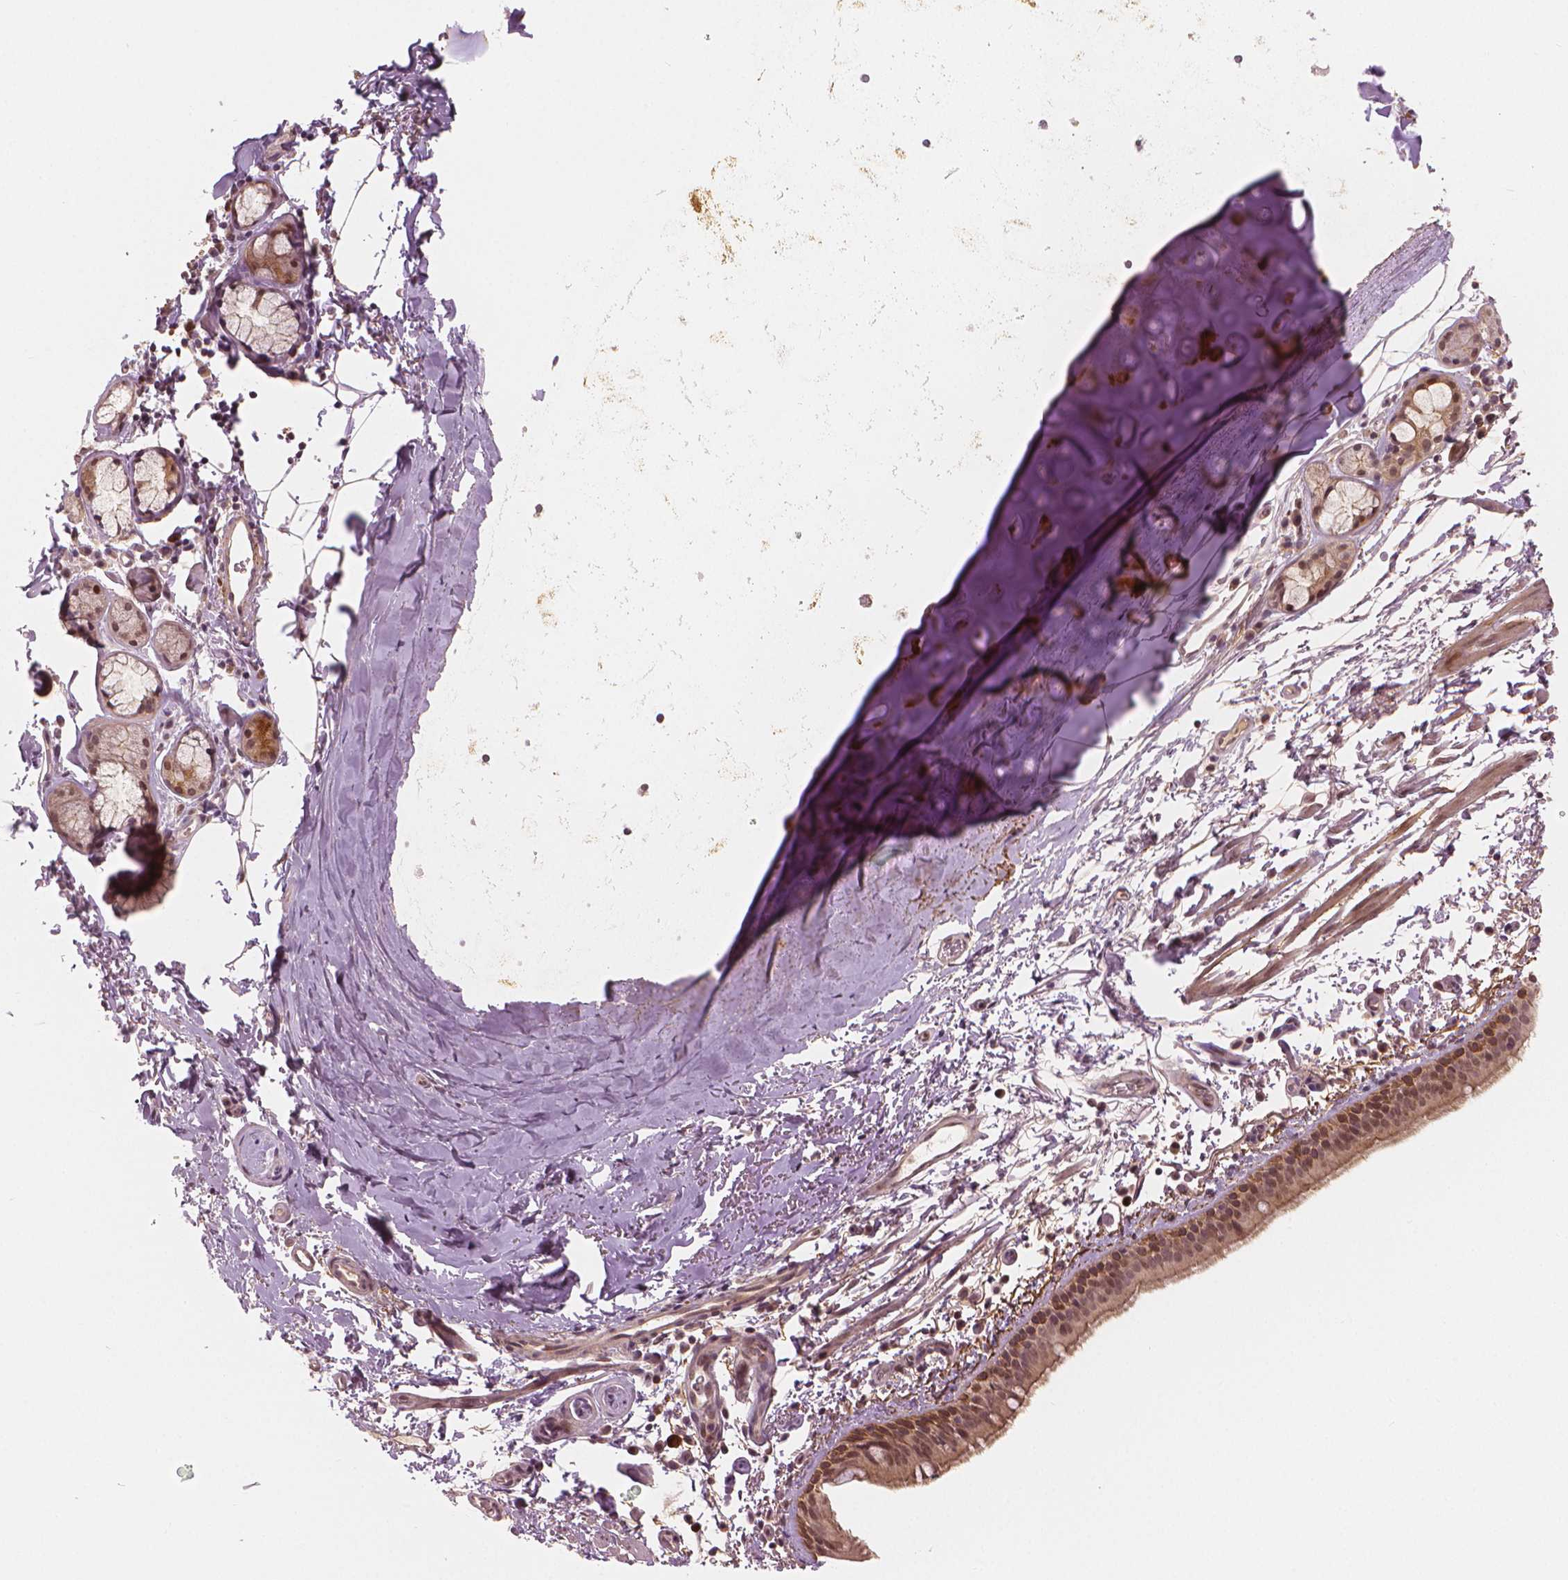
{"staining": {"intensity": "moderate", "quantity": "25%-75%", "location": "nuclear"}, "tissue": "bronchus", "cell_type": "Respiratory epithelial cells", "image_type": "normal", "snomed": [{"axis": "morphology", "description": "Normal tissue, NOS"}, {"axis": "topography", "description": "Bronchus"}], "caption": "Approximately 25%-75% of respiratory epithelial cells in normal bronchus show moderate nuclear protein positivity as visualized by brown immunohistochemical staining.", "gene": "NSD2", "patient": {"sex": "female", "age": 61}}